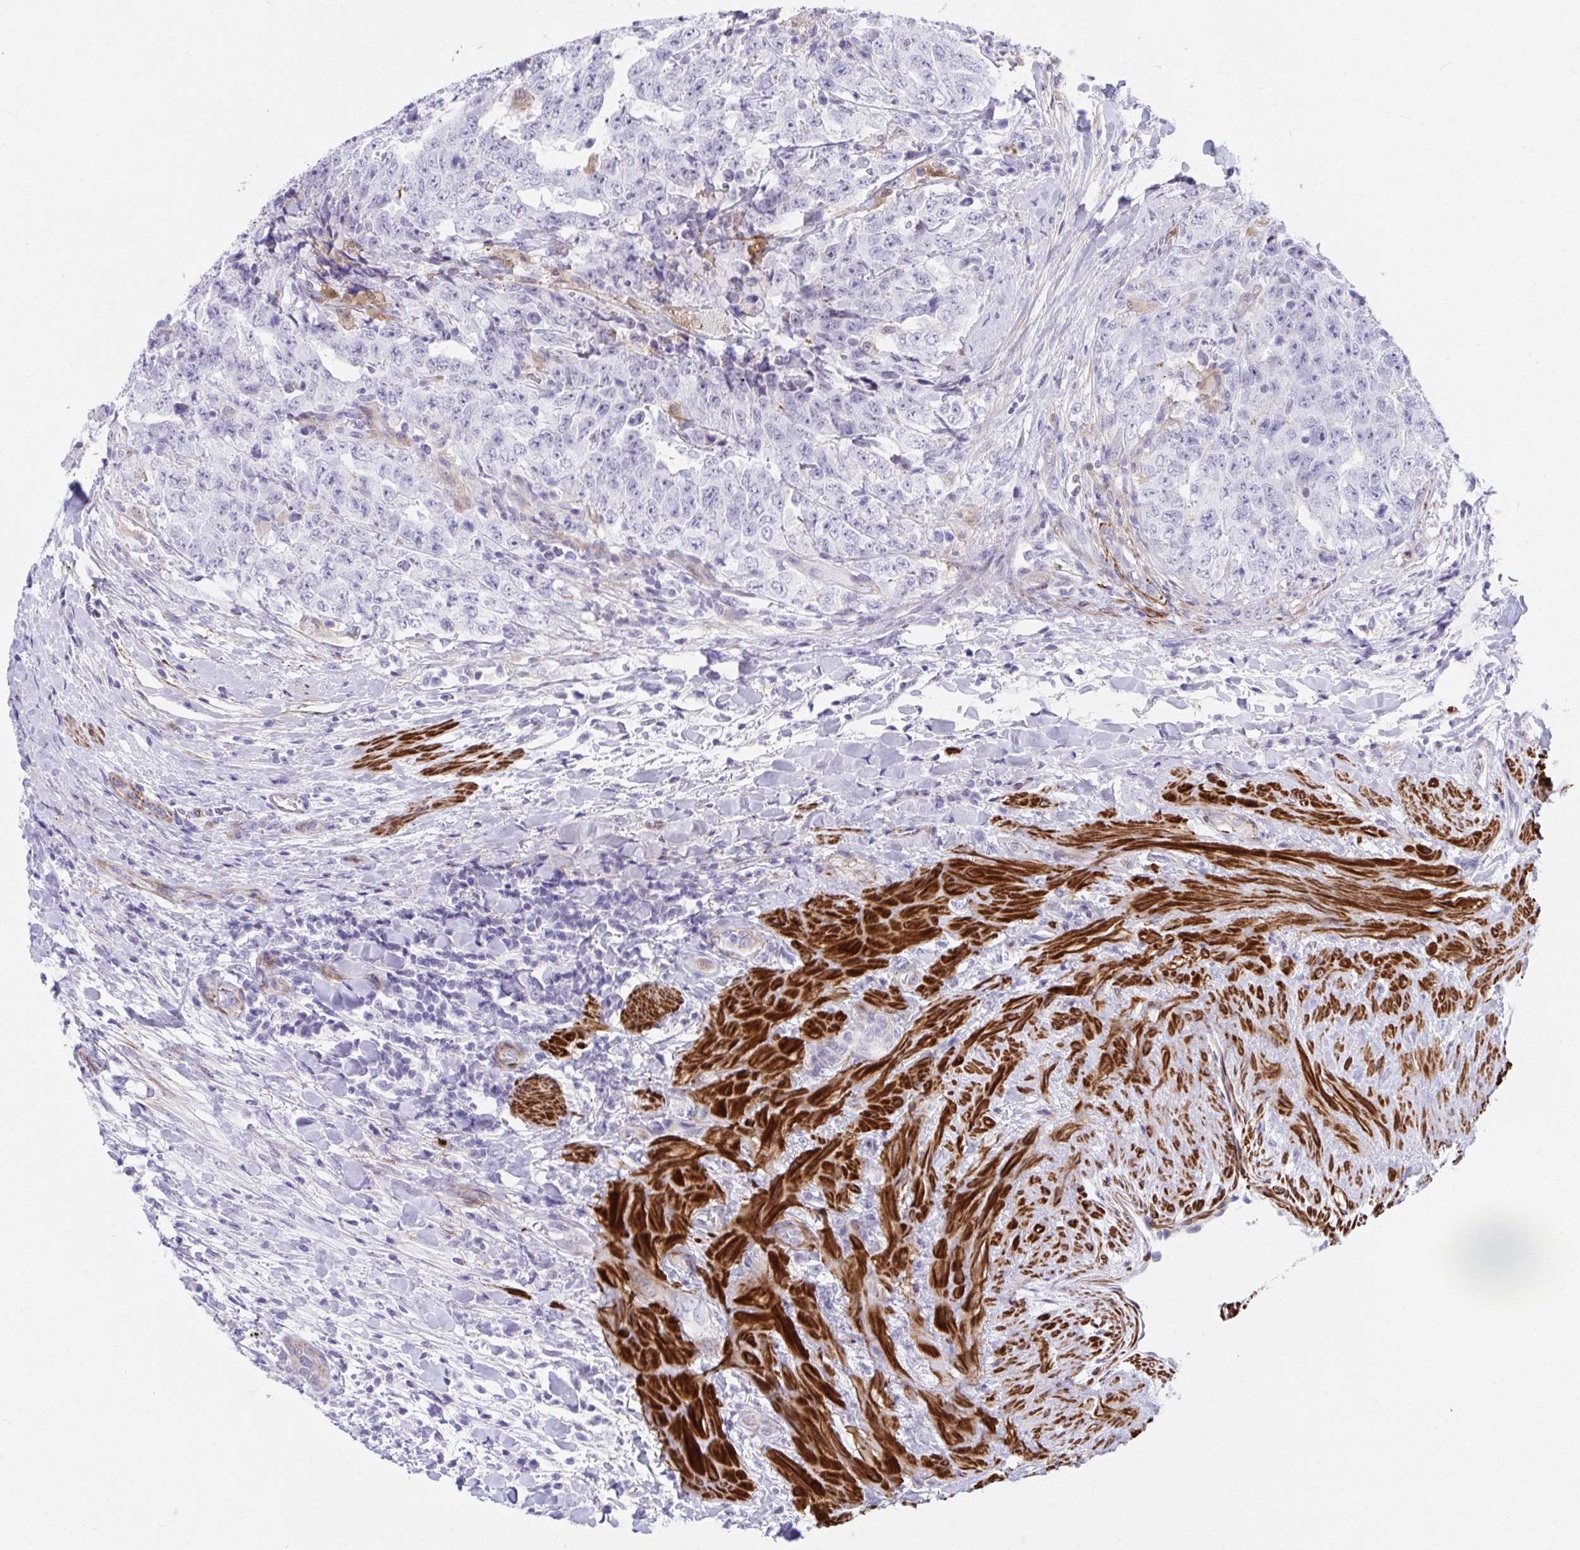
{"staining": {"intensity": "negative", "quantity": "none", "location": "none"}, "tissue": "testis cancer", "cell_type": "Tumor cells", "image_type": "cancer", "snomed": [{"axis": "morphology", "description": "Carcinoma, Embryonal, NOS"}, {"axis": "topography", "description": "Testis"}], "caption": "Human testis cancer (embryonal carcinoma) stained for a protein using immunohistochemistry reveals no expression in tumor cells.", "gene": "CSTB", "patient": {"sex": "male", "age": 24}}